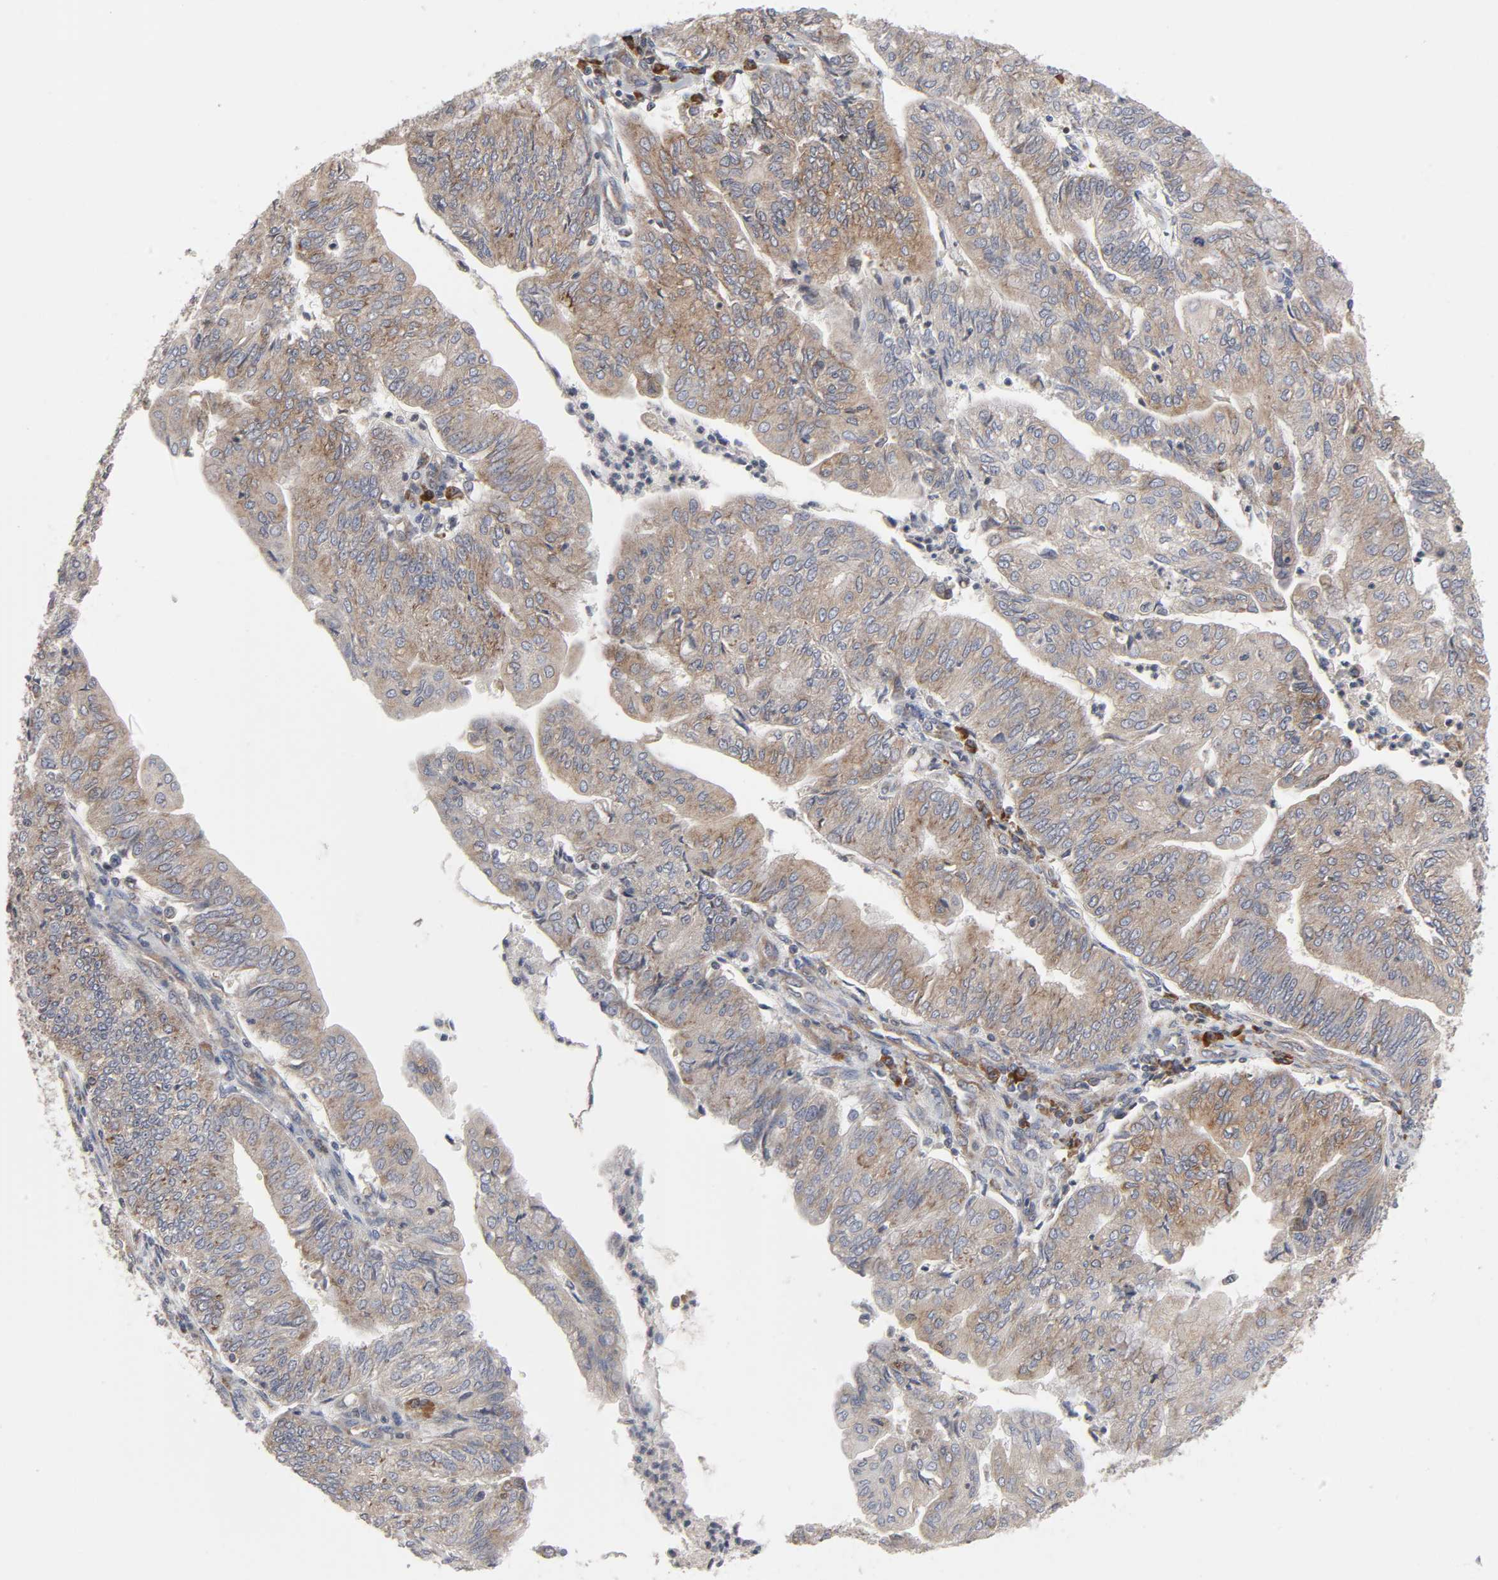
{"staining": {"intensity": "moderate", "quantity": "25%-75%", "location": "cytoplasmic/membranous"}, "tissue": "endometrial cancer", "cell_type": "Tumor cells", "image_type": "cancer", "snomed": [{"axis": "morphology", "description": "Adenocarcinoma, NOS"}, {"axis": "topography", "description": "Endometrium"}], "caption": "Protein staining reveals moderate cytoplasmic/membranous staining in approximately 25%-75% of tumor cells in adenocarcinoma (endometrial).", "gene": "IL4R", "patient": {"sex": "female", "age": 59}}